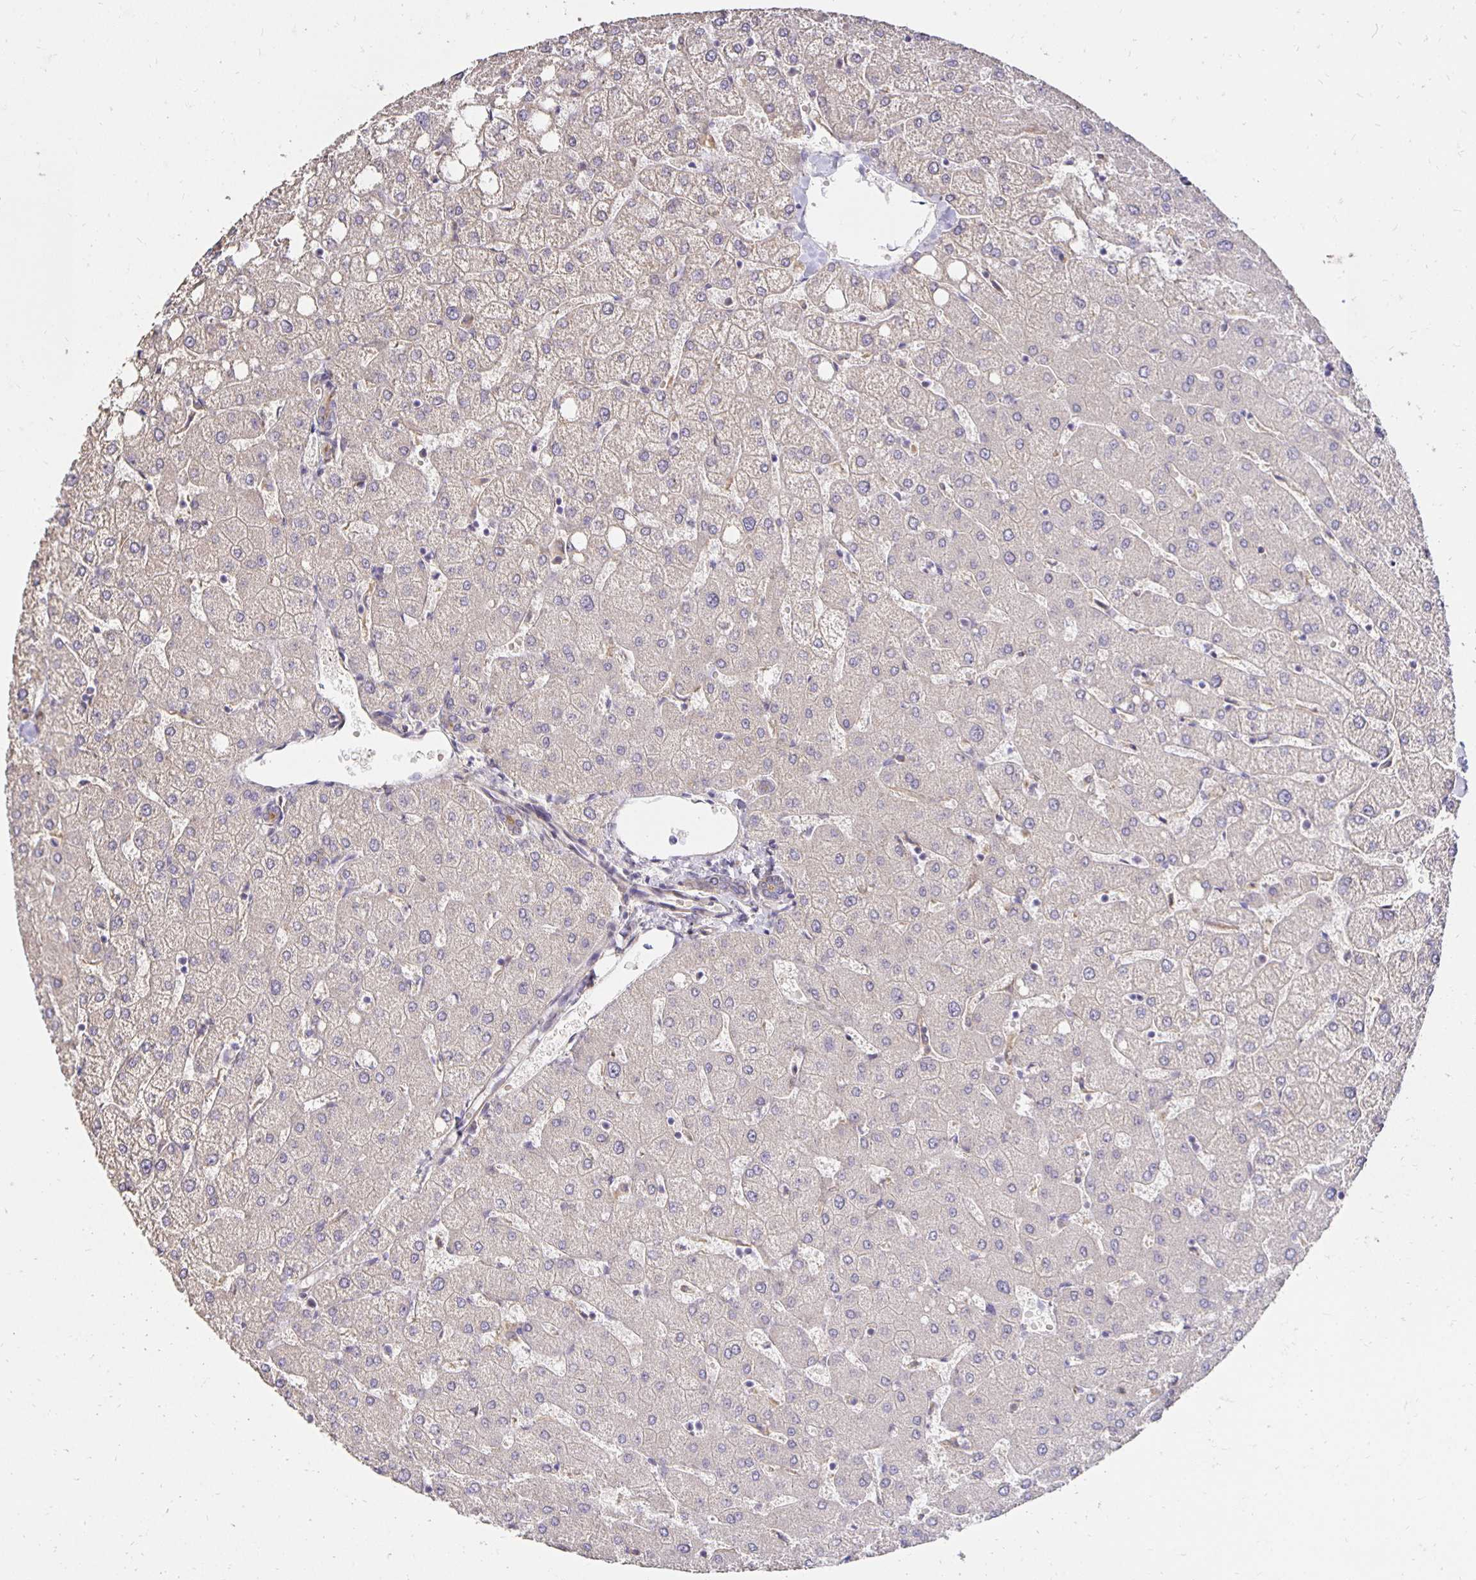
{"staining": {"intensity": "negative", "quantity": "none", "location": "none"}, "tissue": "liver", "cell_type": "Cholangiocytes", "image_type": "normal", "snomed": [{"axis": "morphology", "description": "Normal tissue, NOS"}, {"axis": "topography", "description": "Liver"}], "caption": "High magnification brightfield microscopy of unremarkable liver stained with DAB (brown) and counterstained with hematoxylin (blue): cholangiocytes show no significant staining. Nuclei are stained in blue.", "gene": "PNPLA3", "patient": {"sex": "female", "age": 54}}